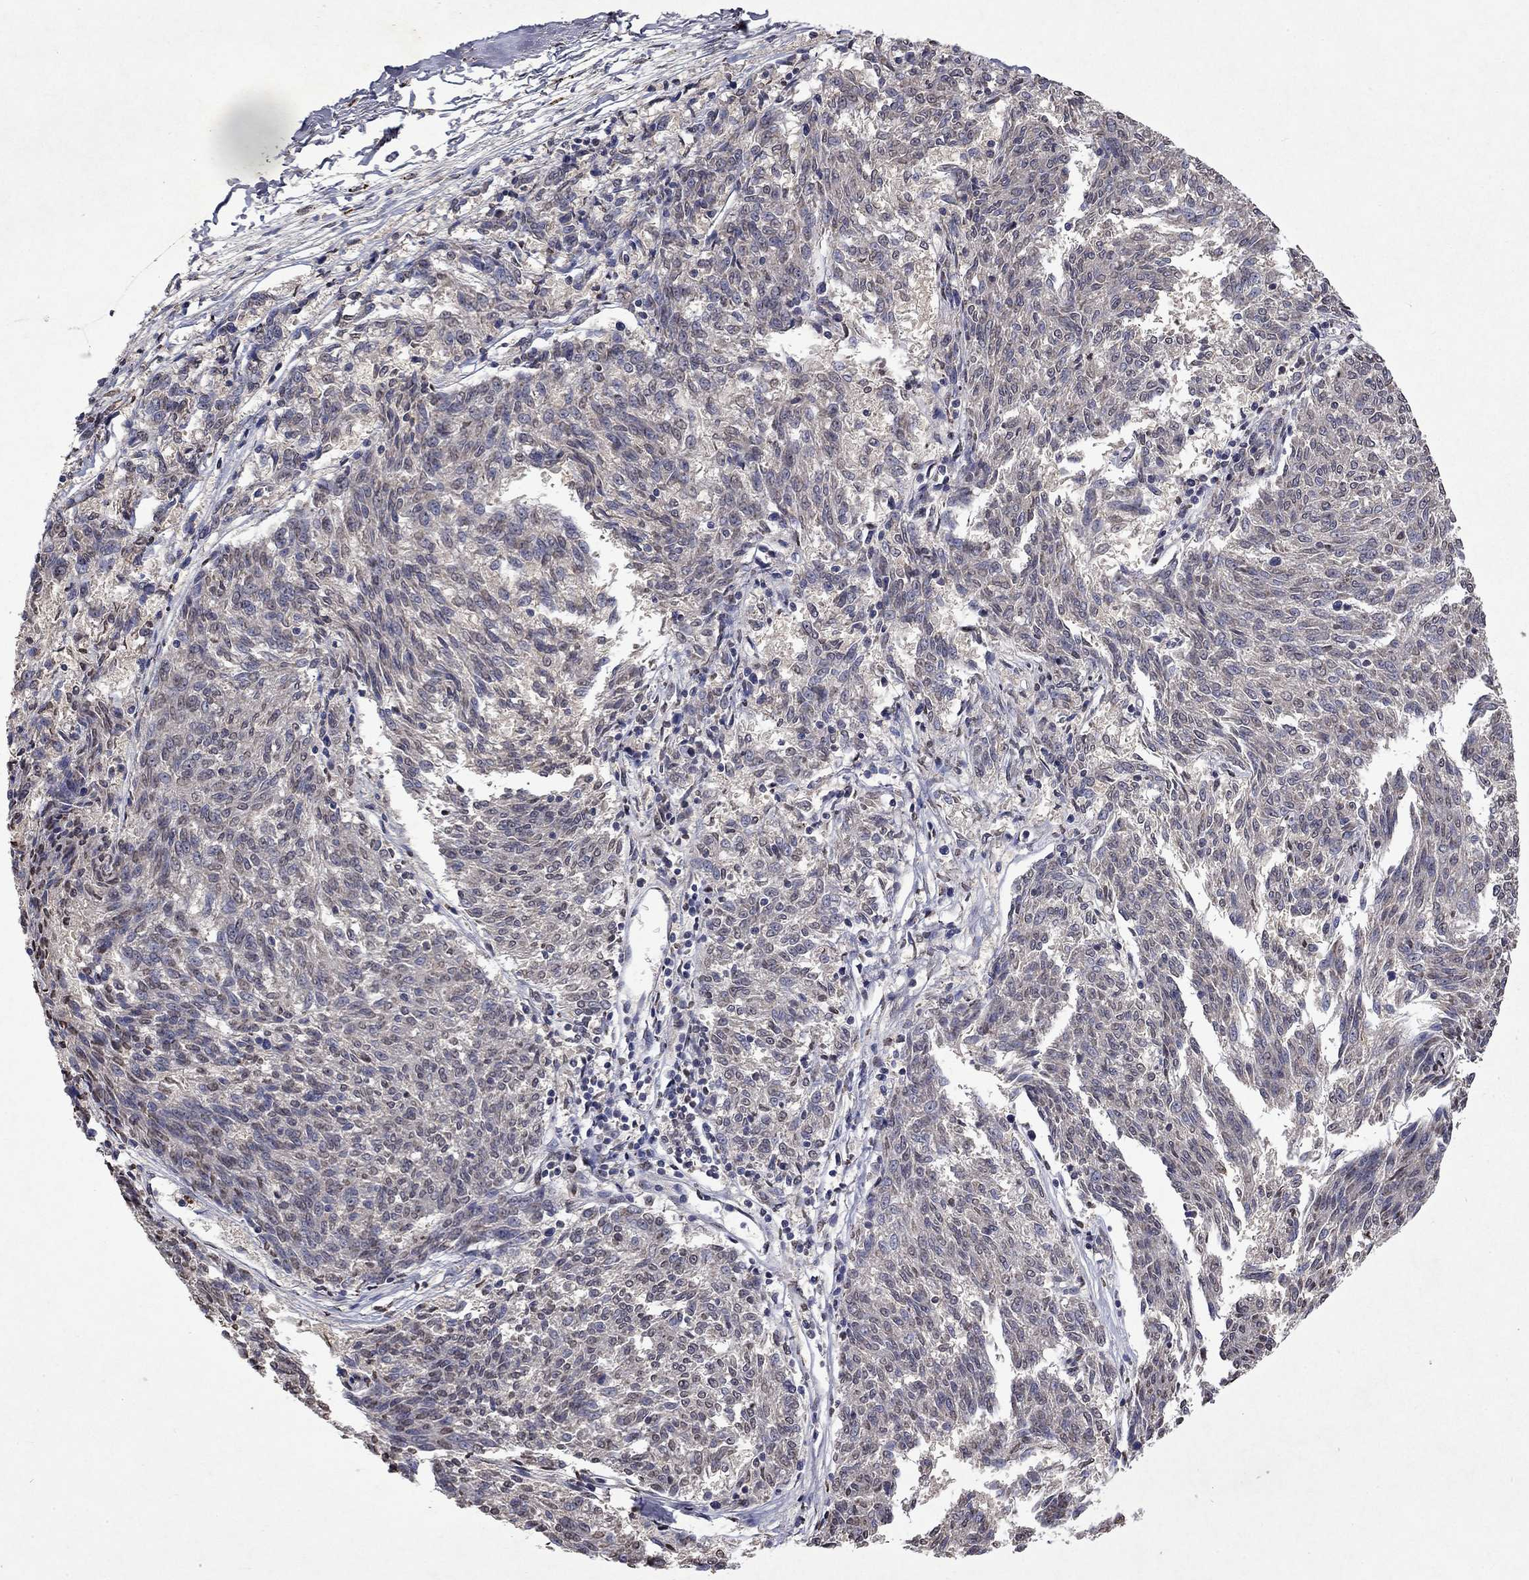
{"staining": {"intensity": "negative", "quantity": "none", "location": "none"}, "tissue": "melanoma", "cell_type": "Tumor cells", "image_type": "cancer", "snomed": [{"axis": "morphology", "description": "Malignant melanoma, NOS"}, {"axis": "topography", "description": "Skin"}], "caption": "Micrograph shows no significant protein positivity in tumor cells of melanoma.", "gene": "TTC38", "patient": {"sex": "female", "age": 72}}